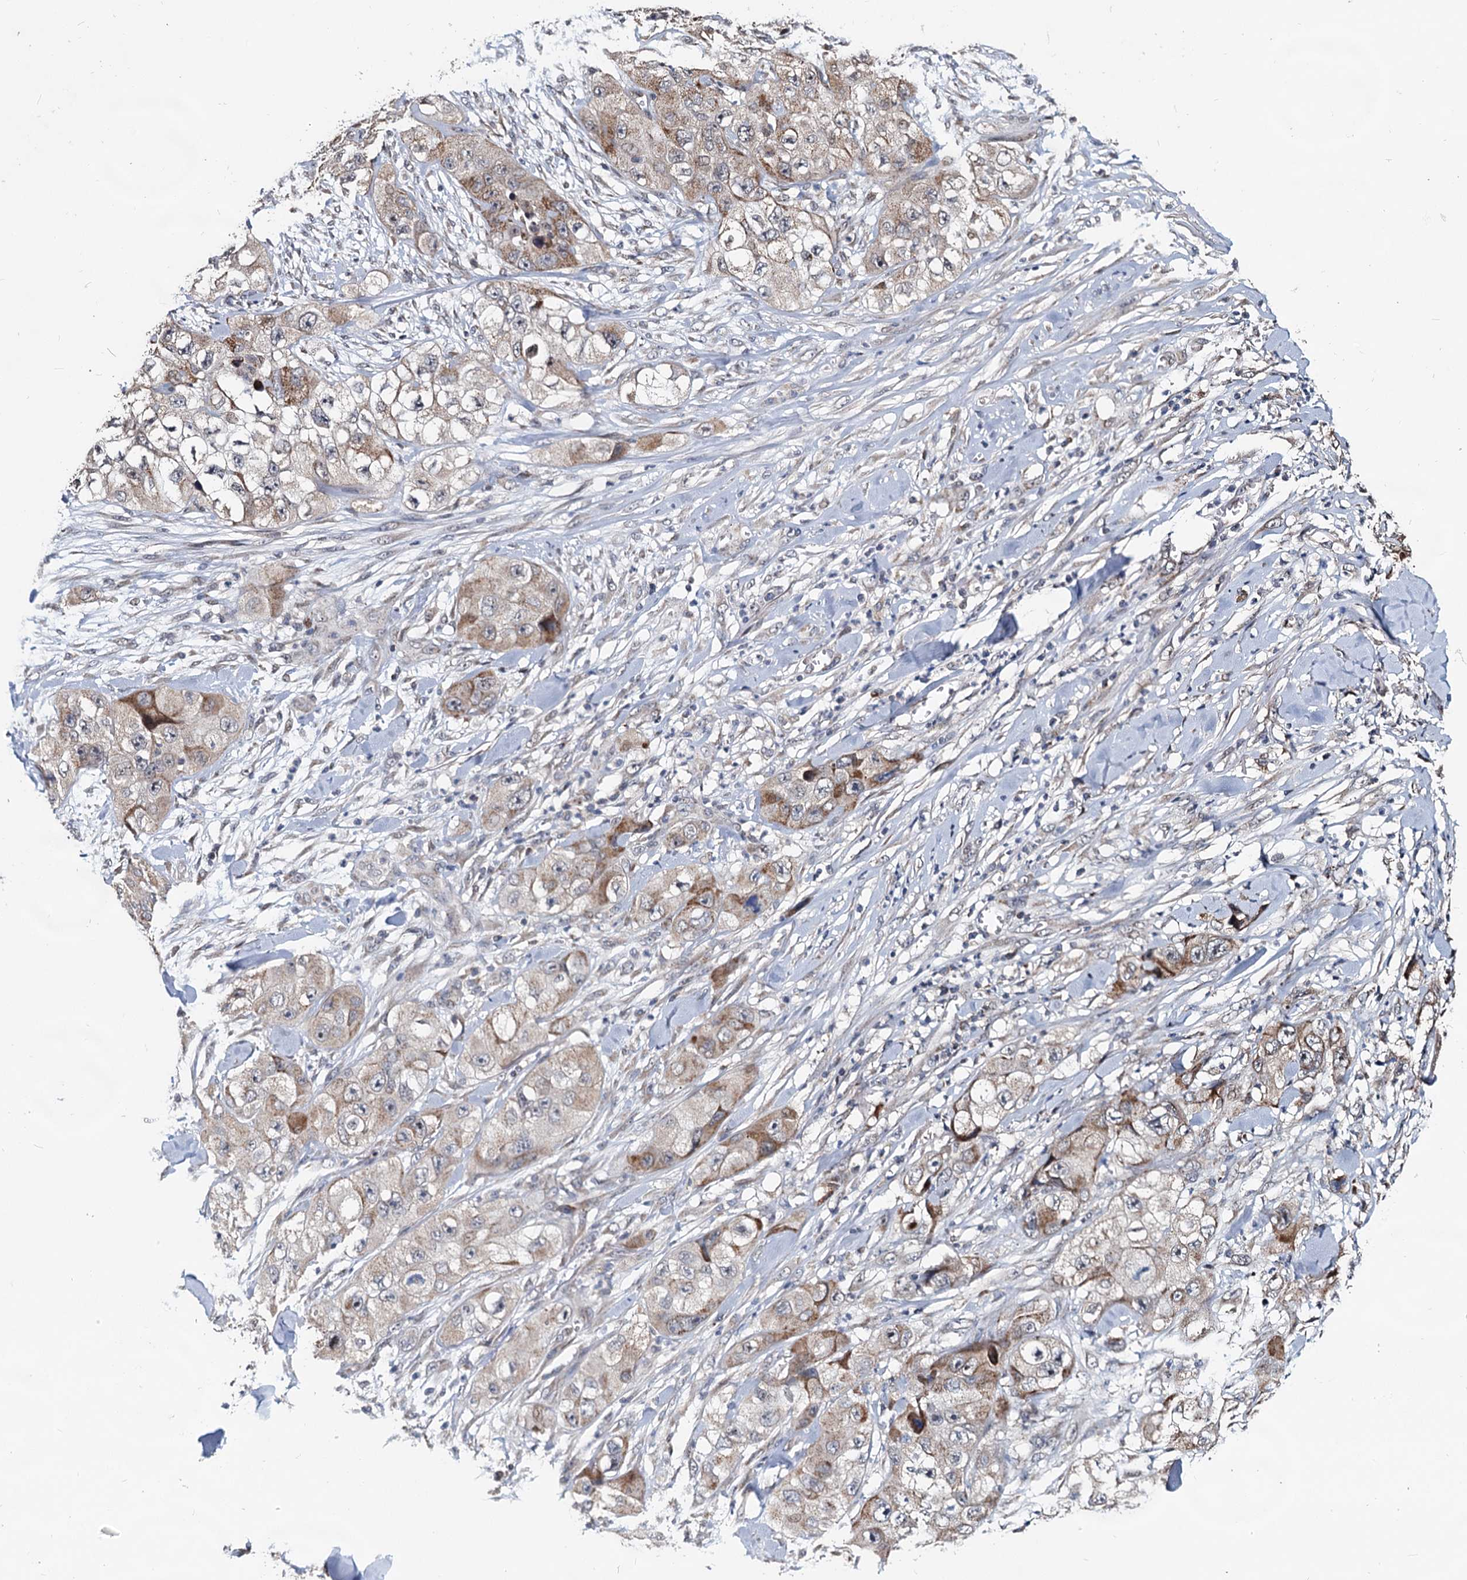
{"staining": {"intensity": "moderate", "quantity": "25%-75%", "location": "cytoplasmic/membranous"}, "tissue": "skin cancer", "cell_type": "Tumor cells", "image_type": "cancer", "snomed": [{"axis": "morphology", "description": "Squamous cell carcinoma, NOS"}, {"axis": "topography", "description": "Skin"}, {"axis": "topography", "description": "Subcutis"}], "caption": "DAB (3,3'-diaminobenzidine) immunohistochemical staining of human skin cancer shows moderate cytoplasmic/membranous protein staining in approximately 25%-75% of tumor cells. (Brightfield microscopy of DAB IHC at high magnification).", "gene": "RITA1", "patient": {"sex": "male", "age": 73}}